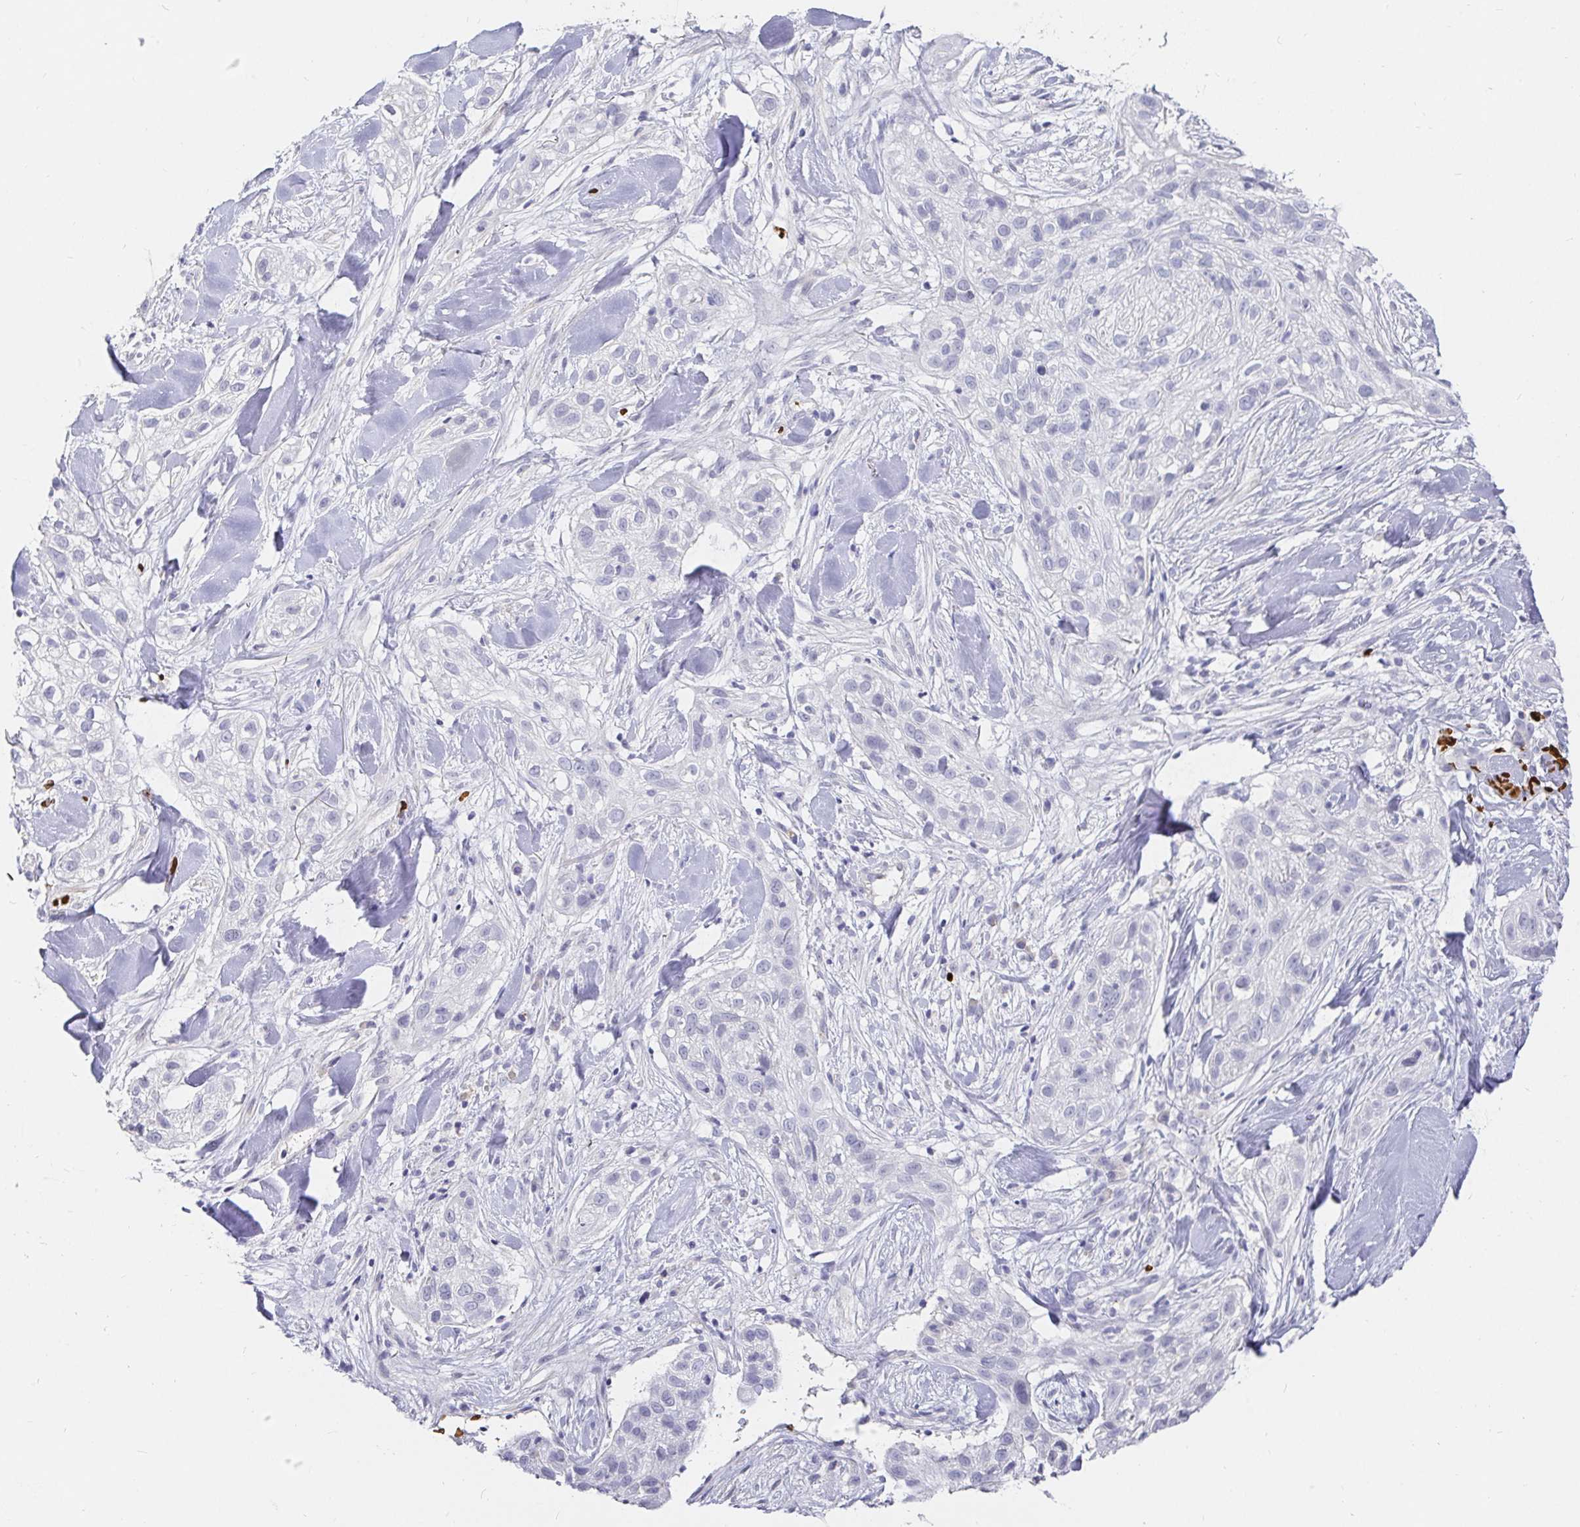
{"staining": {"intensity": "negative", "quantity": "none", "location": "none"}, "tissue": "skin cancer", "cell_type": "Tumor cells", "image_type": "cancer", "snomed": [{"axis": "morphology", "description": "Squamous cell carcinoma, NOS"}, {"axis": "topography", "description": "Skin"}], "caption": "Tumor cells show no significant positivity in skin cancer (squamous cell carcinoma).", "gene": "FGF21", "patient": {"sex": "male", "age": 82}}